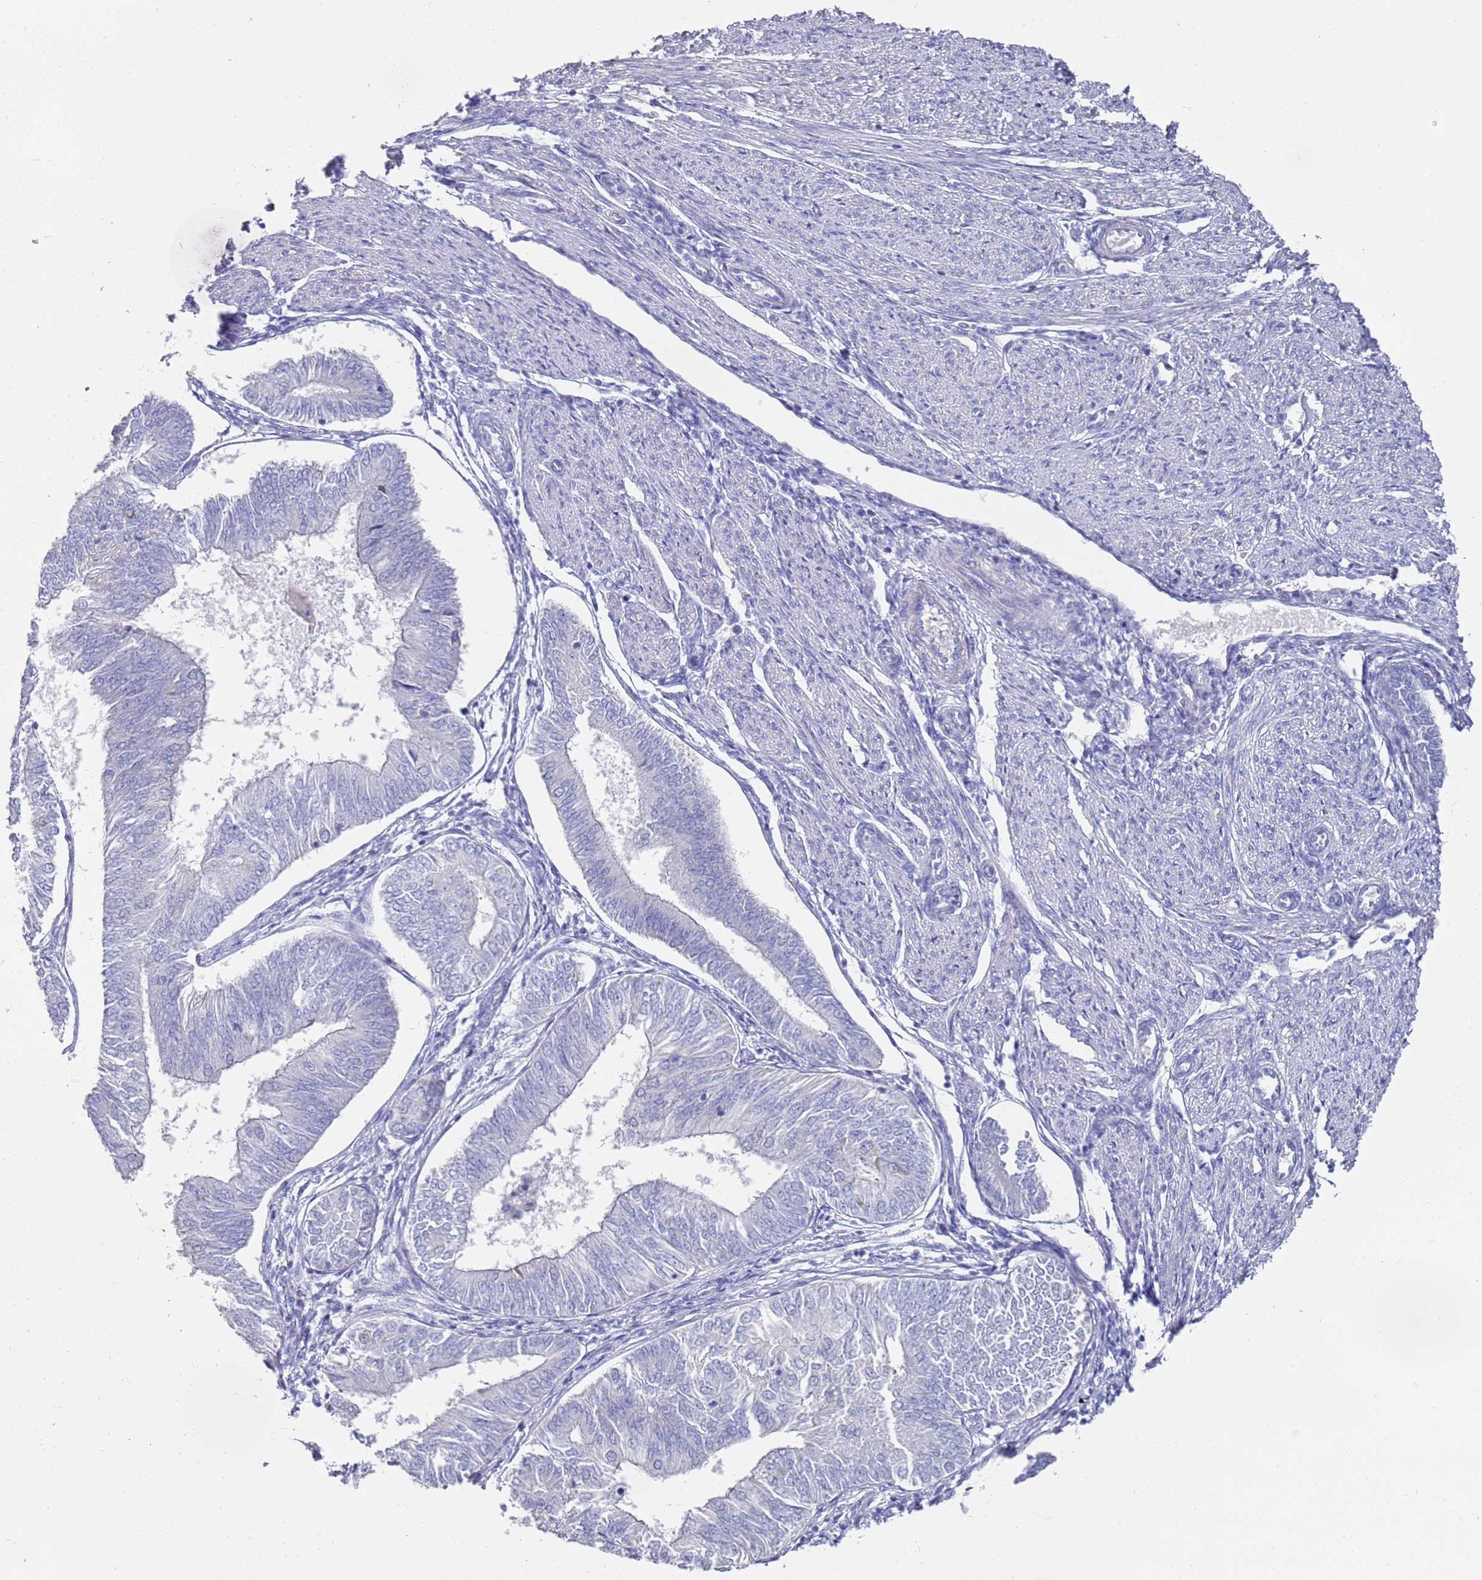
{"staining": {"intensity": "negative", "quantity": "none", "location": "none"}, "tissue": "endometrial cancer", "cell_type": "Tumor cells", "image_type": "cancer", "snomed": [{"axis": "morphology", "description": "Adenocarcinoma, NOS"}, {"axis": "topography", "description": "Endometrium"}], "caption": "The micrograph displays no significant expression in tumor cells of endometrial cancer (adenocarcinoma).", "gene": "SCAPER", "patient": {"sex": "female", "age": 58}}